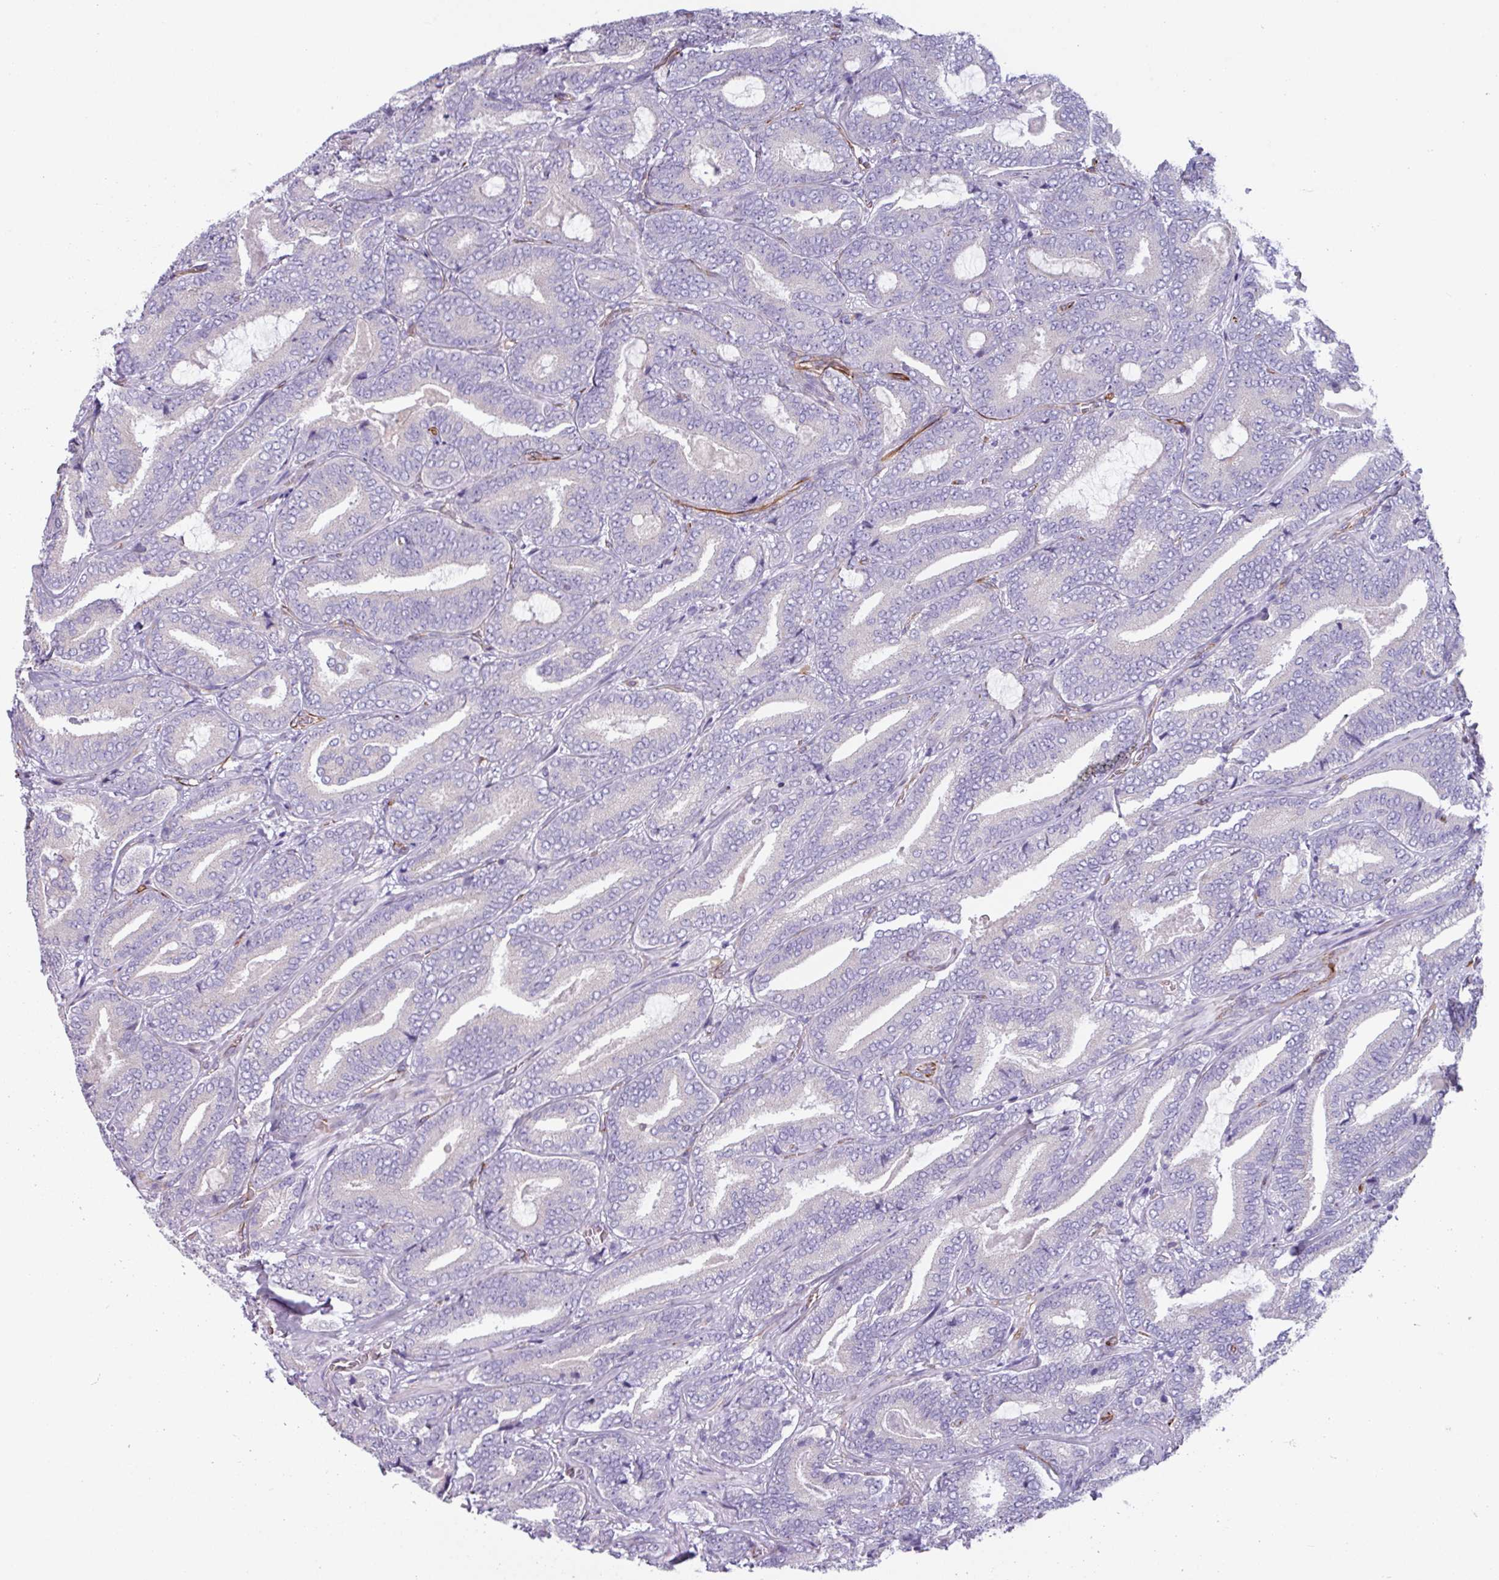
{"staining": {"intensity": "negative", "quantity": "none", "location": "none"}, "tissue": "prostate cancer", "cell_type": "Tumor cells", "image_type": "cancer", "snomed": [{"axis": "morphology", "description": "Adenocarcinoma, Low grade"}, {"axis": "topography", "description": "Prostate and seminal vesicle, NOS"}], "caption": "There is no significant staining in tumor cells of prostate adenocarcinoma (low-grade). (Immunohistochemistry (ihc), brightfield microscopy, high magnification).", "gene": "BTD", "patient": {"sex": "male", "age": 61}}